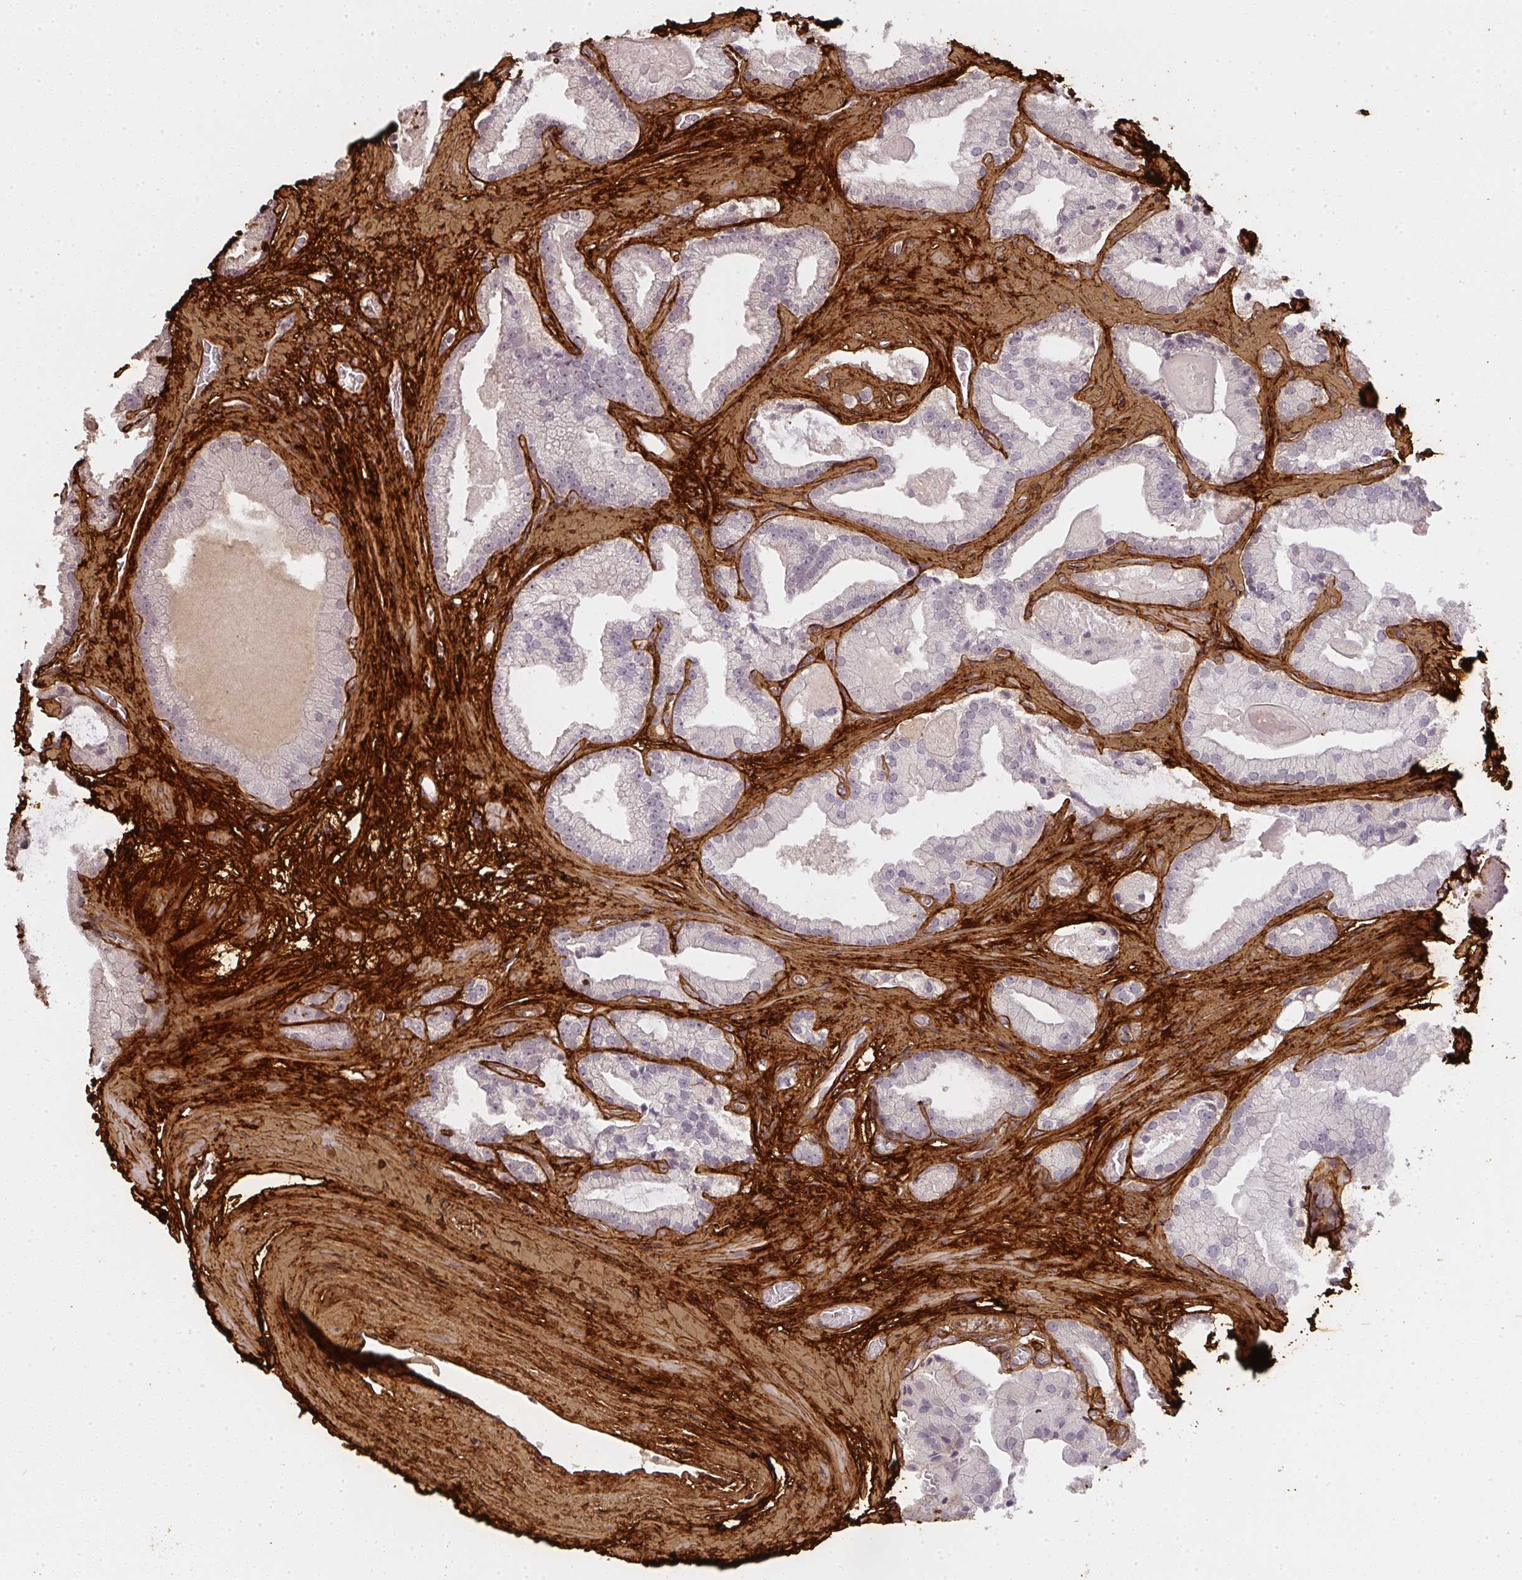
{"staining": {"intensity": "negative", "quantity": "none", "location": "none"}, "tissue": "prostate cancer", "cell_type": "Tumor cells", "image_type": "cancer", "snomed": [{"axis": "morphology", "description": "Adenocarcinoma, High grade"}, {"axis": "topography", "description": "Prostate"}], "caption": "Tumor cells show no significant positivity in high-grade adenocarcinoma (prostate).", "gene": "COL3A1", "patient": {"sex": "male", "age": 68}}